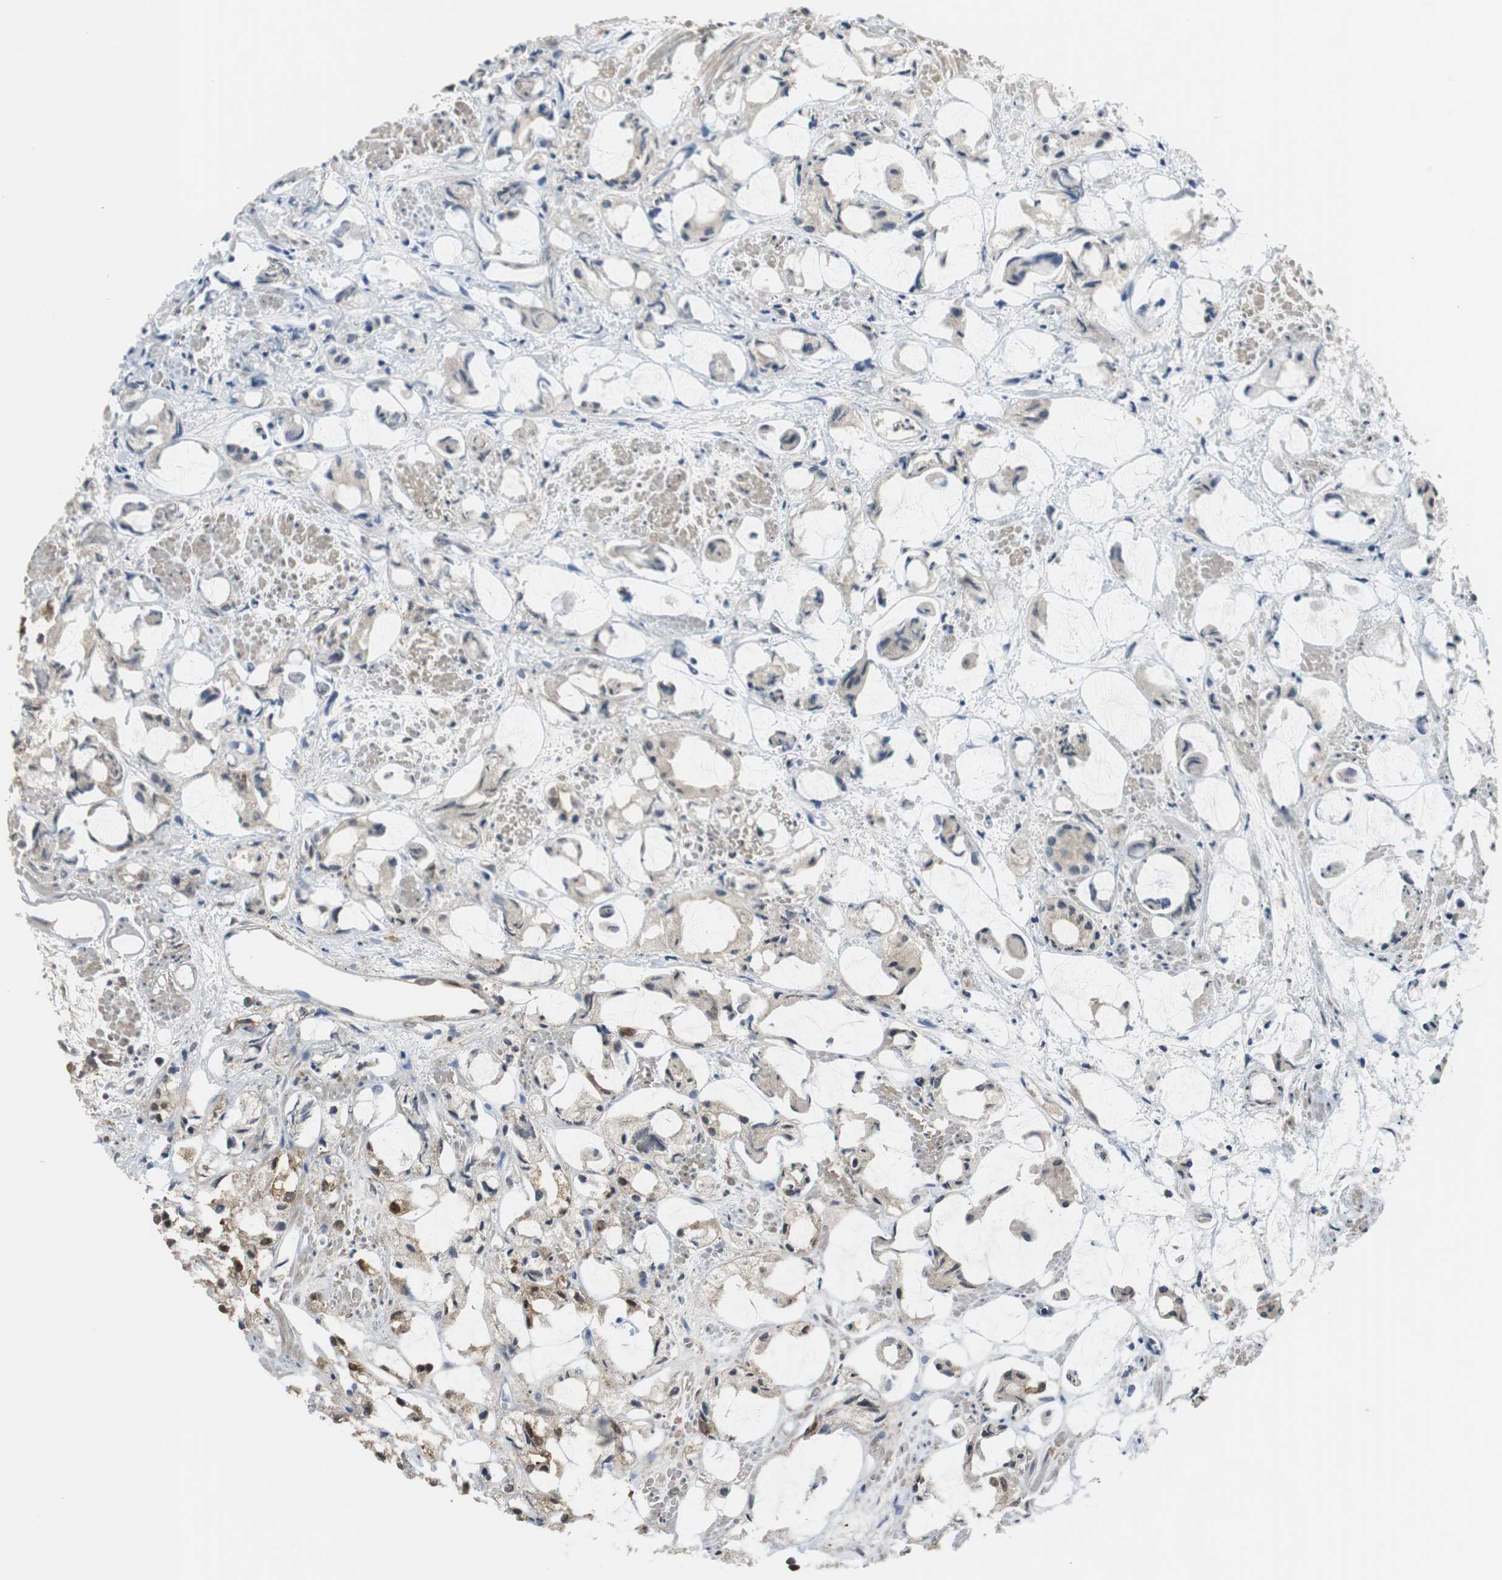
{"staining": {"intensity": "weak", "quantity": ">75%", "location": "cytoplasmic/membranous"}, "tissue": "prostate cancer", "cell_type": "Tumor cells", "image_type": "cancer", "snomed": [{"axis": "morphology", "description": "Adenocarcinoma, High grade"}, {"axis": "topography", "description": "Prostate"}], "caption": "Approximately >75% of tumor cells in prostate high-grade adenocarcinoma display weak cytoplasmic/membranous protein positivity as visualized by brown immunohistochemical staining.", "gene": "MSTO1", "patient": {"sex": "male", "age": 85}}